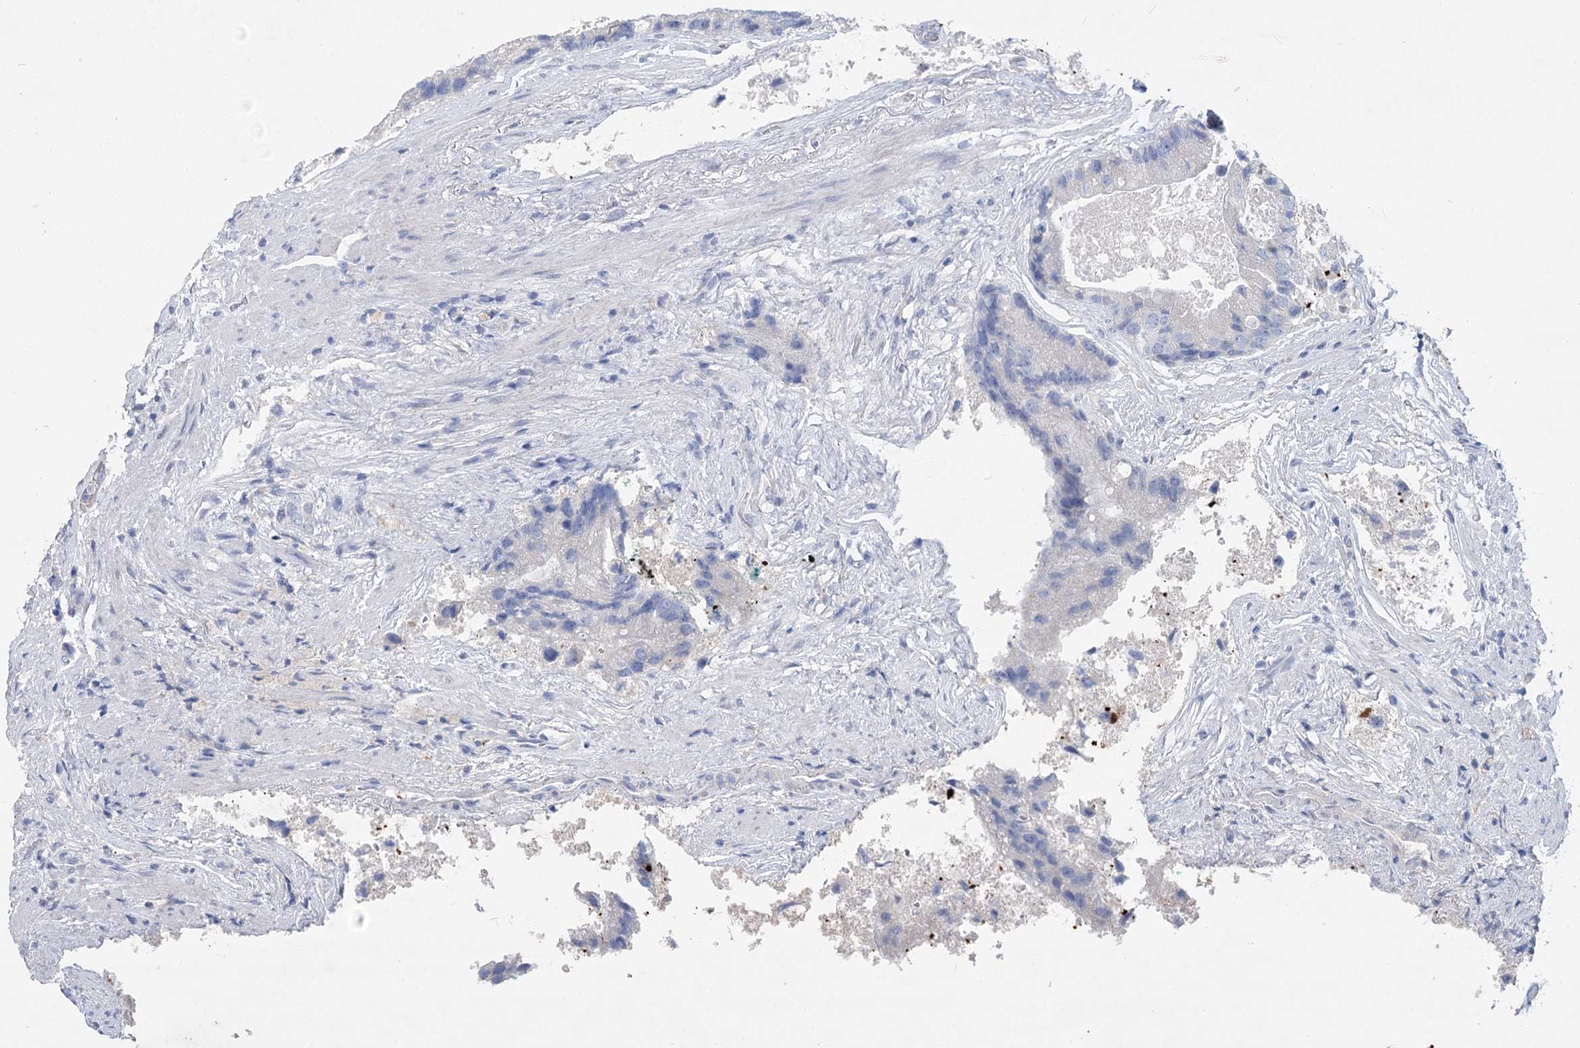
{"staining": {"intensity": "negative", "quantity": "none", "location": "none"}, "tissue": "prostate cancer", "cell_type": "Tumor cells", "image_type": "cancer", "snomed": [{"axis": "morphology", "description": "Adenocarcinoma, High grade"}, {"axis": "topography", "description": "Prostate"}], "caption": "The image demonstrates no staining of tumor cells in prostate cancer.", "gene": "SLC9A3", "patient": {"sex": "male", "age": 70}}